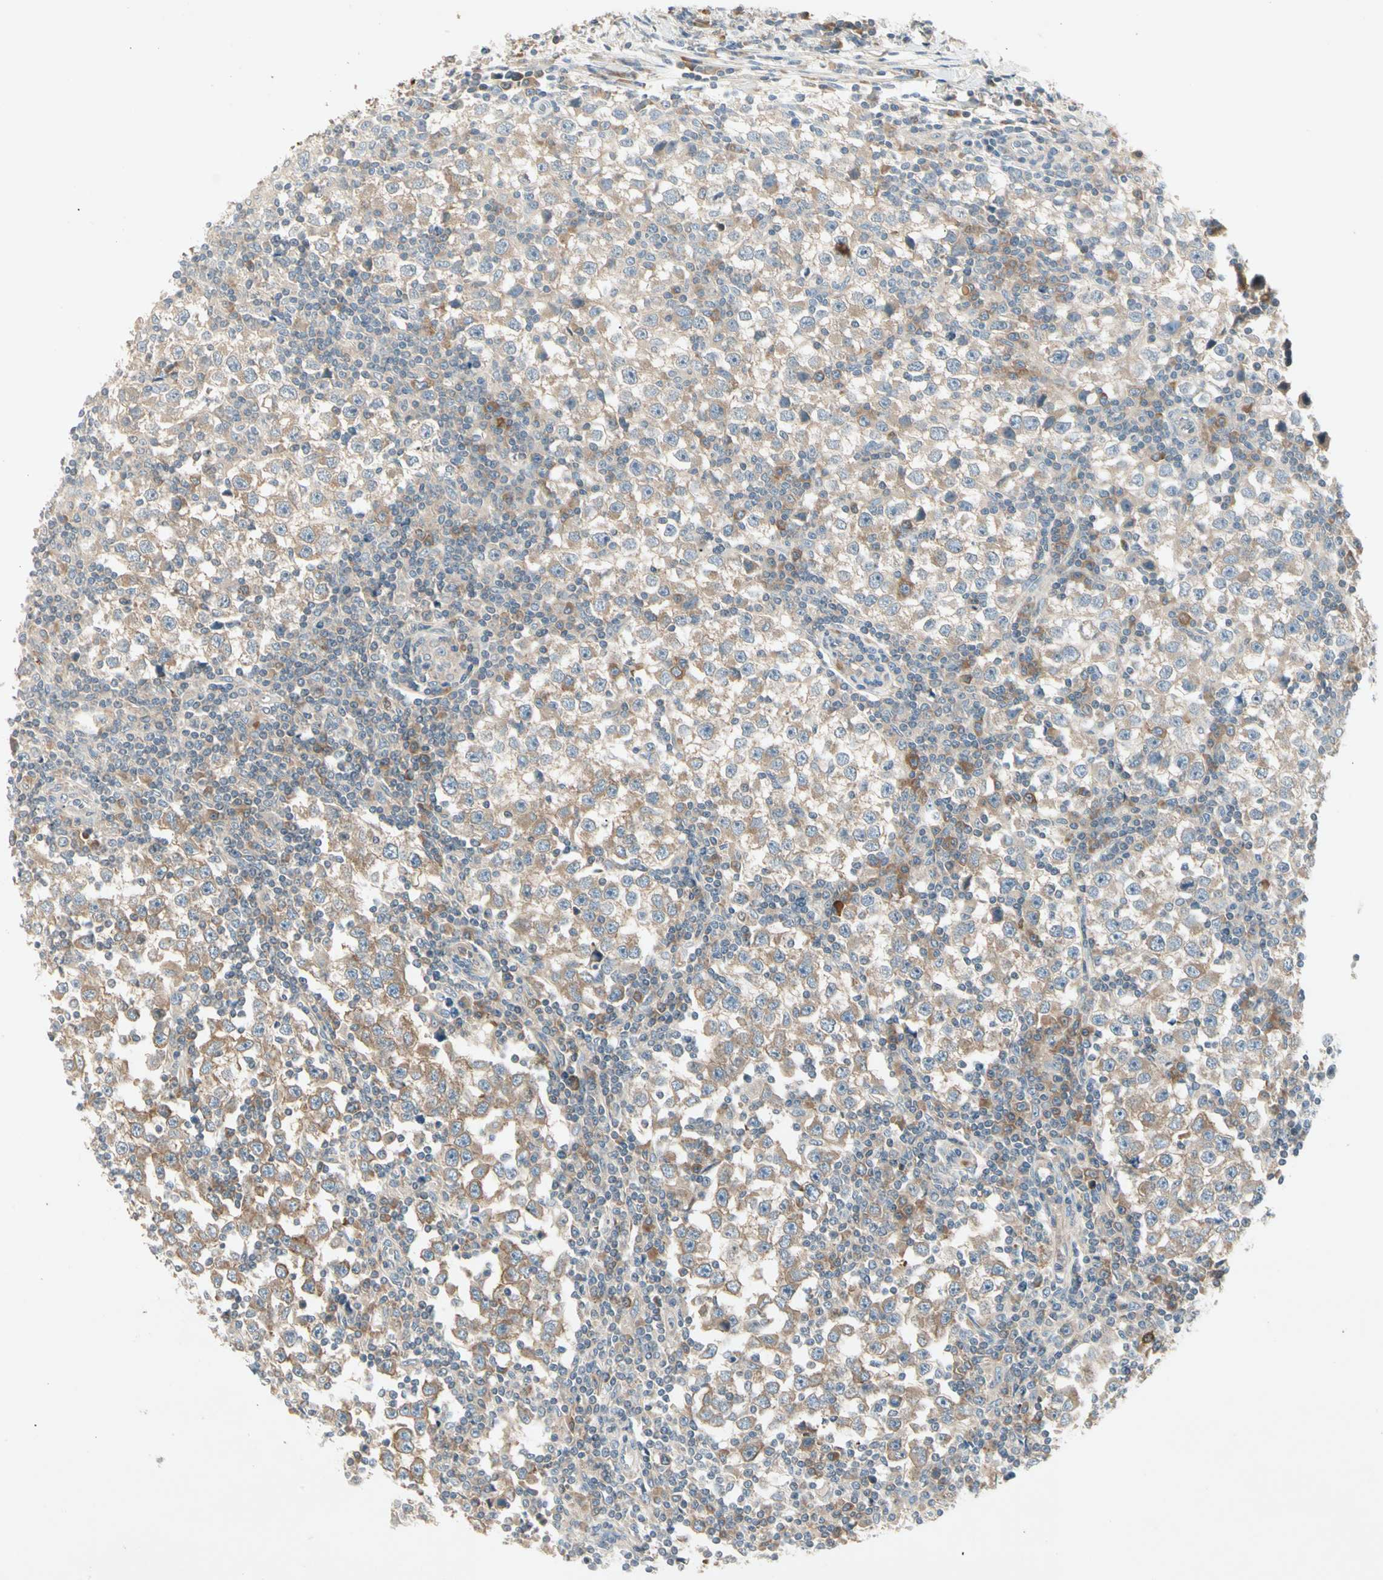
{"staining": {"intensity": "weak", "quantity": ">75%", "location": "cytoplasmic/membranous"}, "tissue": "testis cancer", "cell_type": "Tumor cells", "image_type": "cancer", "snomed": [{"axis": "morphology", "description": "Seminoma, NOS"}, {"axis": "topography", "description": "Testis"}], "caption": "Immunohistochemical staining of human seminoma (testis) displays low levels of weak cytoplasmic/membranous staining in approximately >75% of tumor cells.", "gene": "IL1R1", "patient": {"sex": "male", "age": 65}}